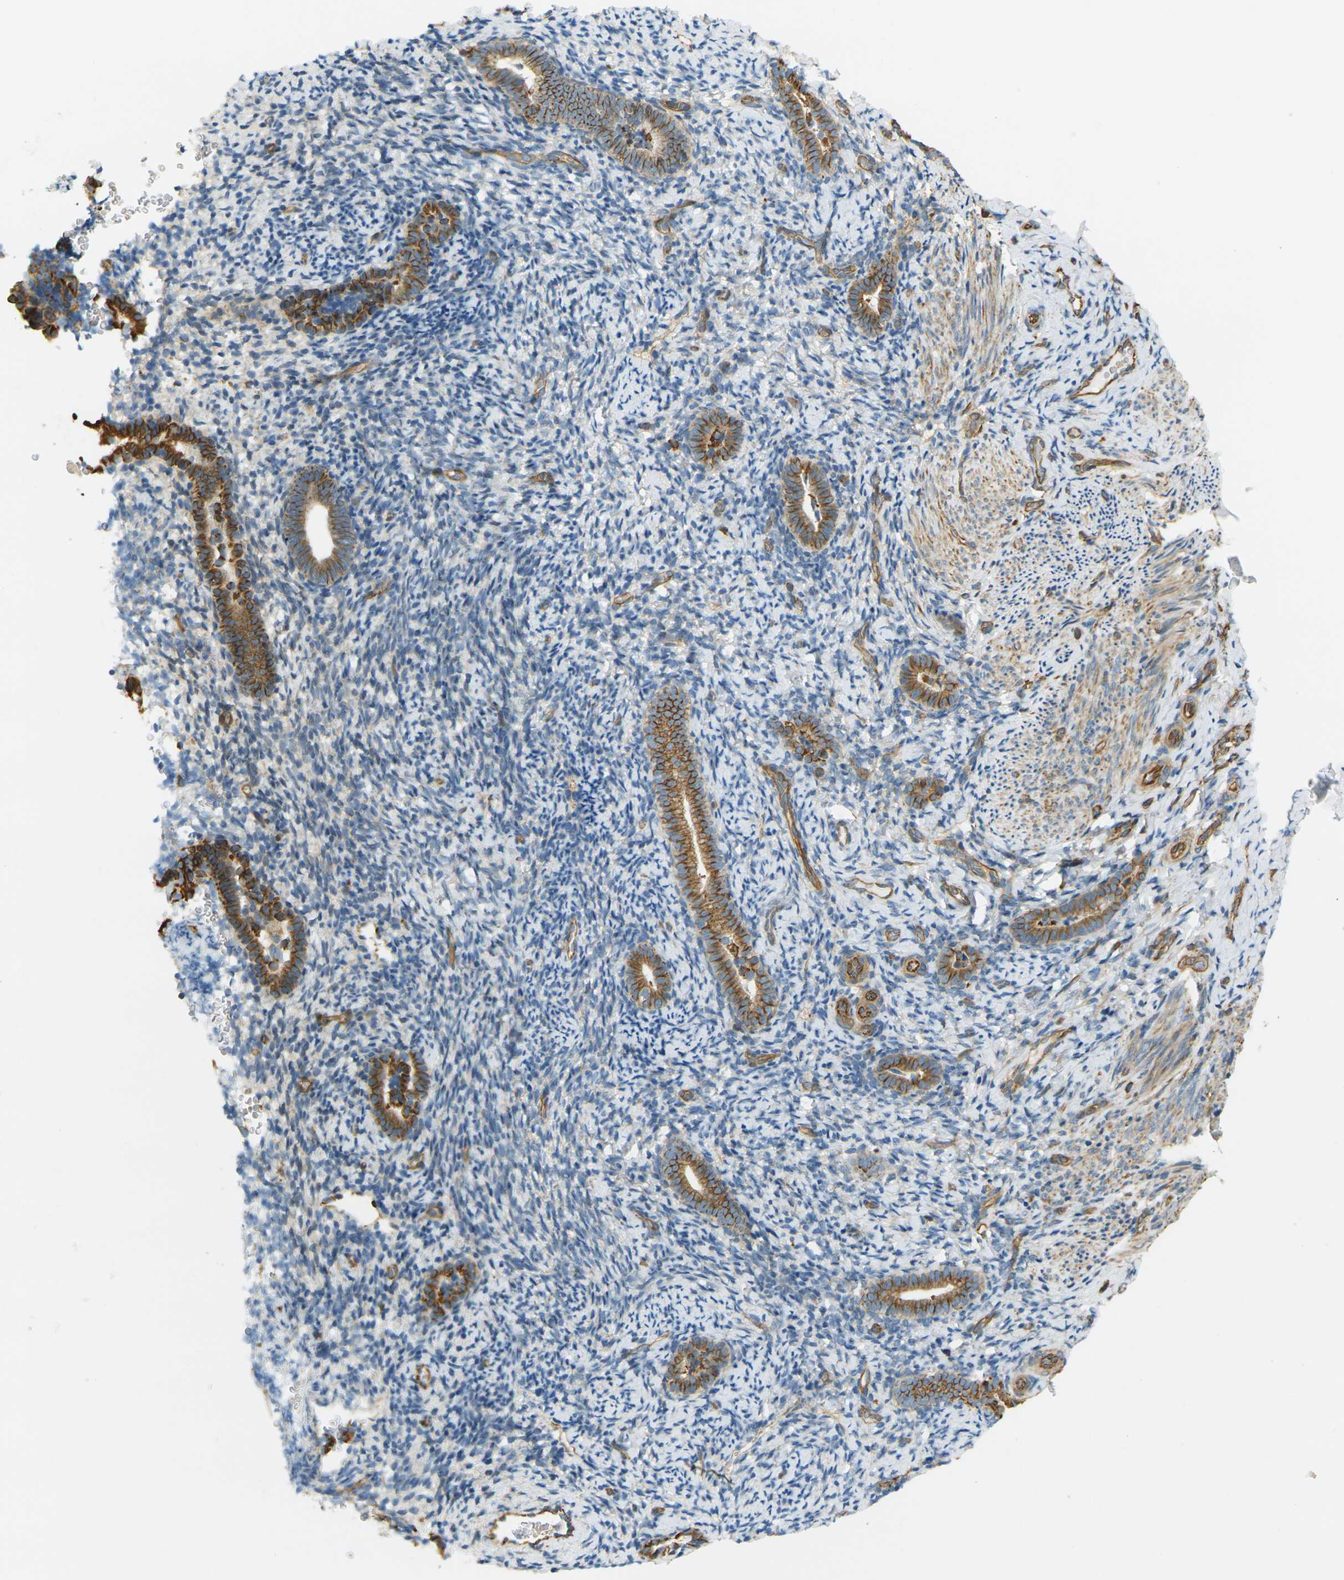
{"staining": {"intensity": "negative", "quantity": "none", "location": "none"}, "tissue": "endometrium", "cell_type": "Cells in endometrial stroma", "image_type": "normal", "snomed": [{"axis": "morphology", "description": "Normal tissue, NOS"}, {"axis": "topography", "description": "Endometrium"}], "caption": "The image reveals no staining of cells in endometrial stroma in unremarkable endometrium. (Stains: DAB (3,3'-diaminobenzidine) IHC with hematoxylin counter stain, Microscopy: brightfield microscopy at high magnification).", "gene": "CYTH3", "patient": {"sex": "female", "age": 51}}